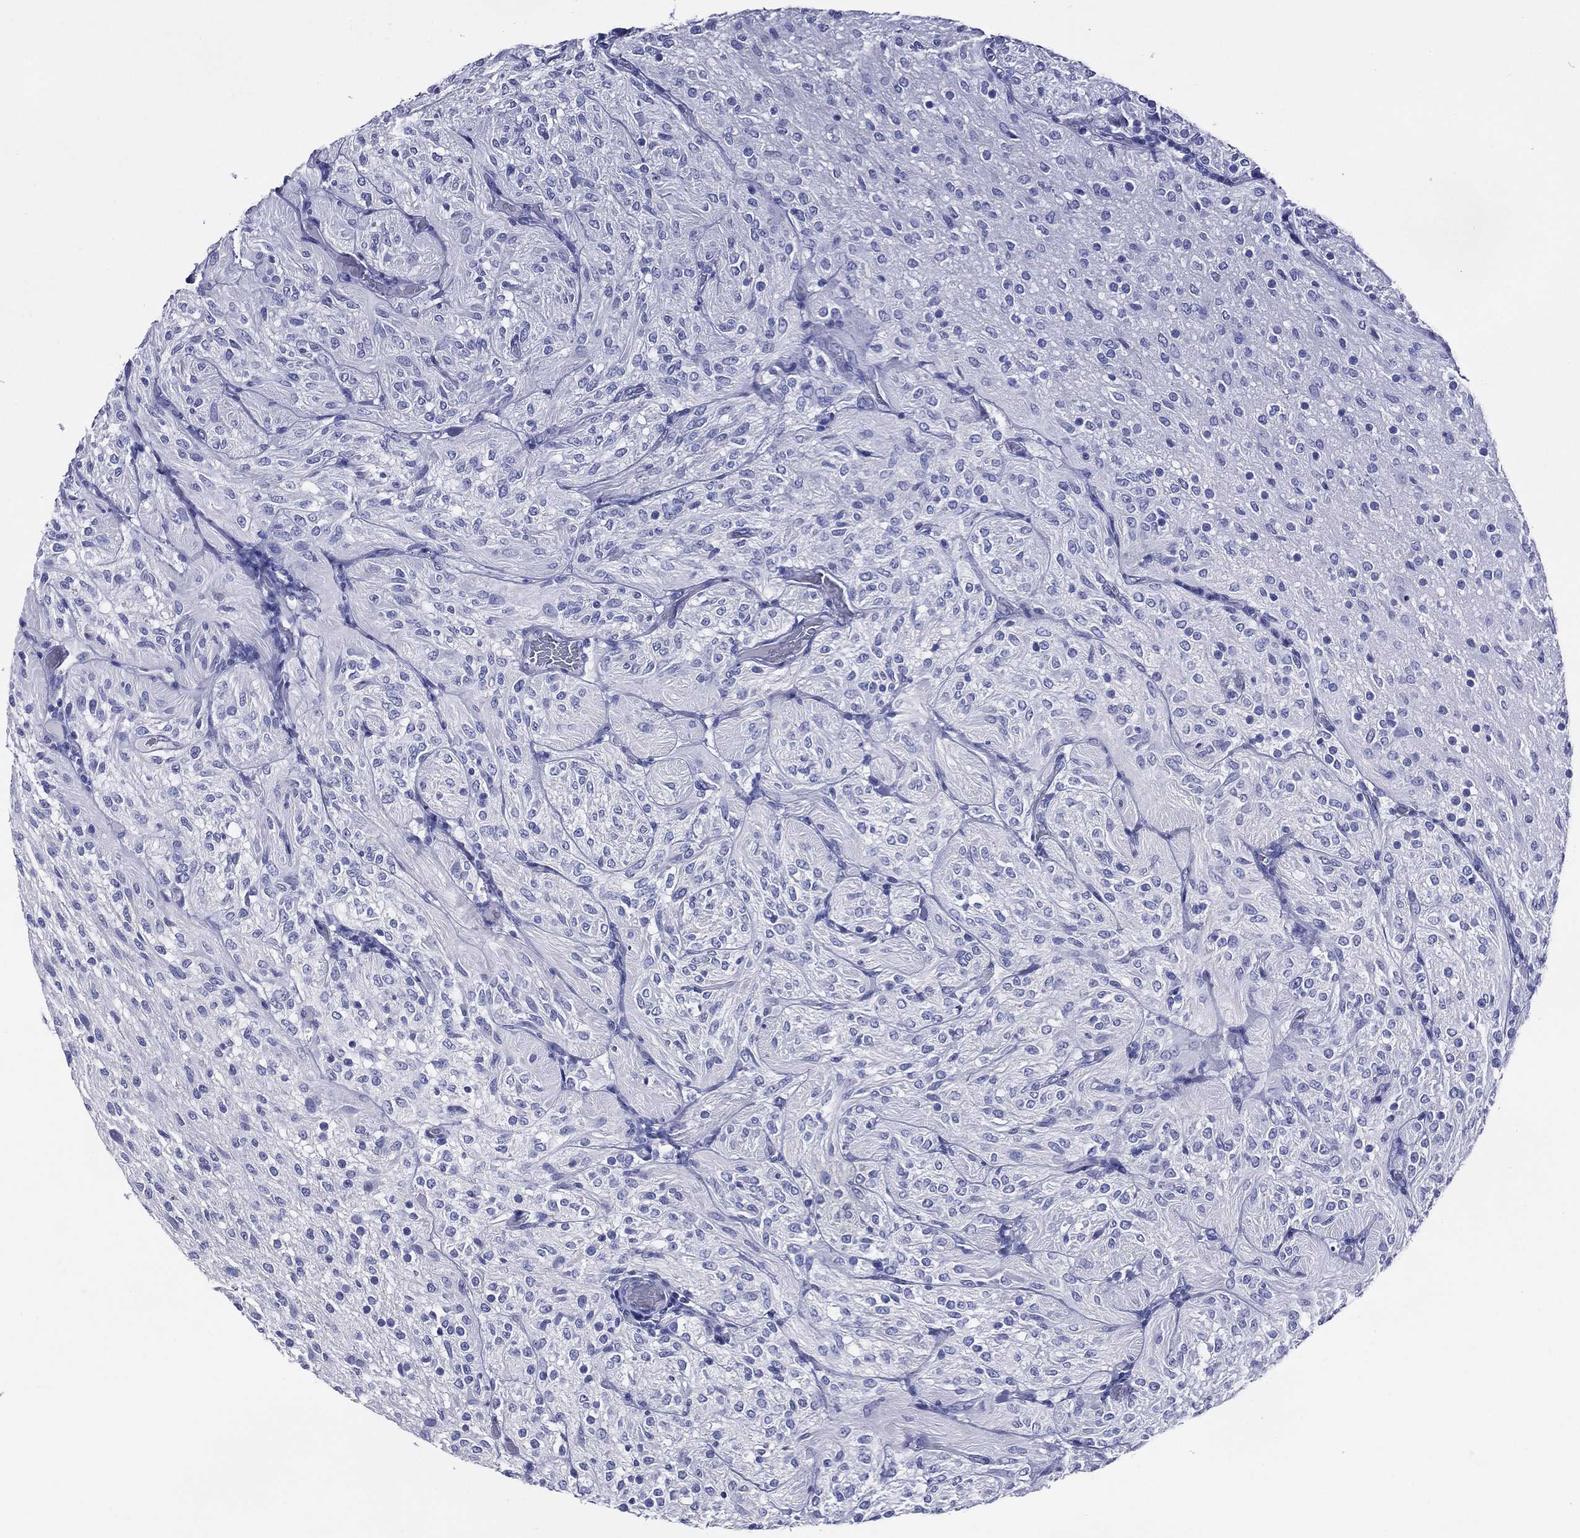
{"staining": {"intensity": "negative", "quantity": "none", "location": "none"}, "tissue": "glioma", "cell_type": "Tumor cells", "image_type": "cancer", "snomed": [{"axis": "morphology", "description": "Glioma, malignant, Low grade"}, {"axis": "topography", "description": "Brain"}], "caption": "DAB (3,3'-diaminobenzidine) immunohistochemical staining of glioma demonstrates no significant staining in tumor cells.", "gene": "ACE2", "patient": {"sex": "male", "age": 3}}